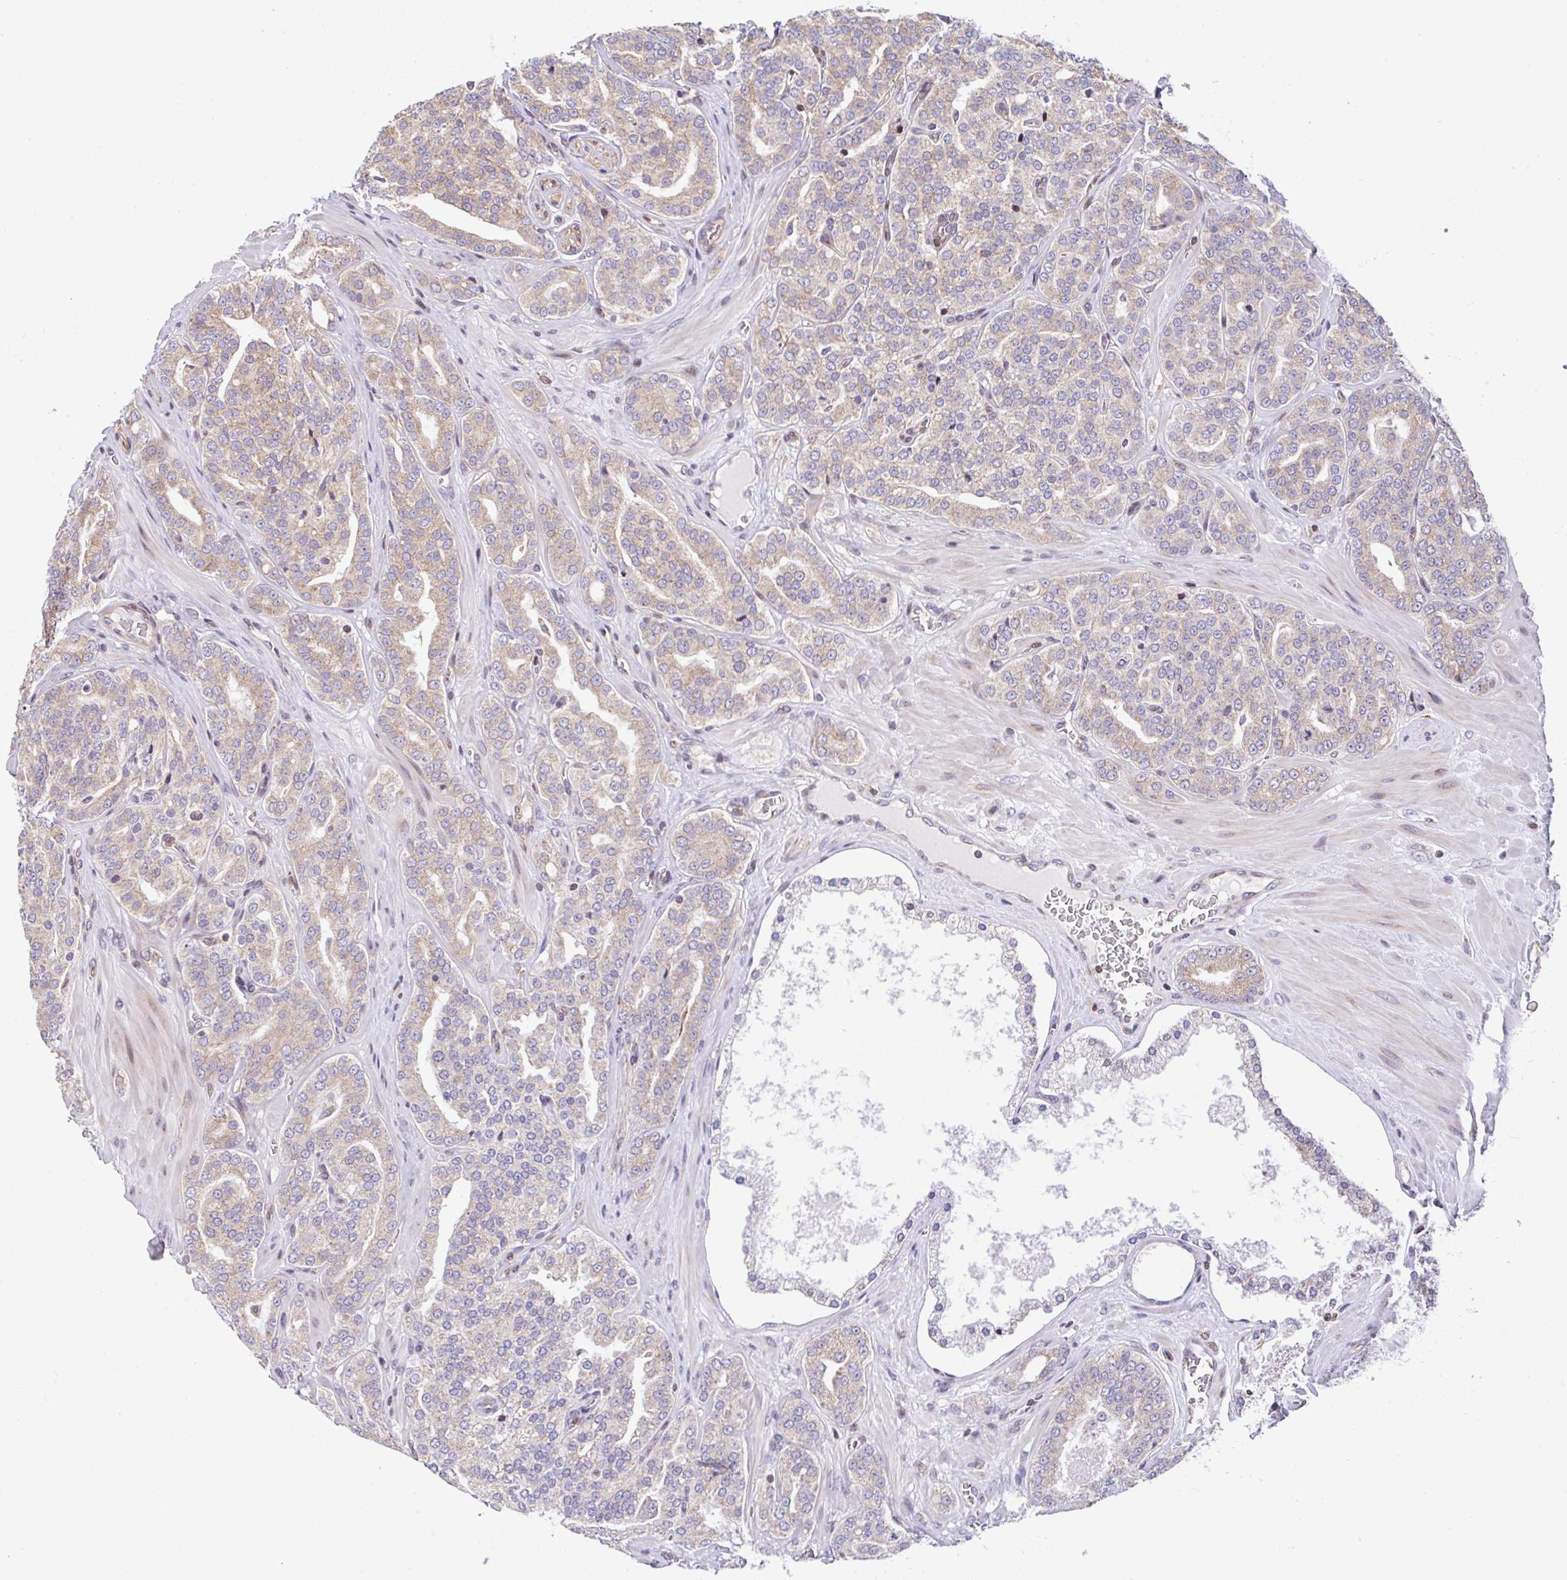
{"staining": {"intensity": "weak", "quantity": "25%-75%", "location": "cytoplasmic/membranous"}, "tissue": "prostate cancer", "cell_type": "Tumor cells", "image_type": "cancer", "snomed": [{"axis": "morphology", "description": "Adenocarcinoma, High grade"}, {"axis": "topography", "description": "Prostate"}], "caption": "Adenocarcinoma (high-grade) (prostate) tissue demonstrates weak cytoplasmic/membranous positivity in approximately 25%-75% of tumor cells, visualized by immunohistochemistry.", "gene": "FIGNL1", "patient": {"sex": "male", "age": 66}}